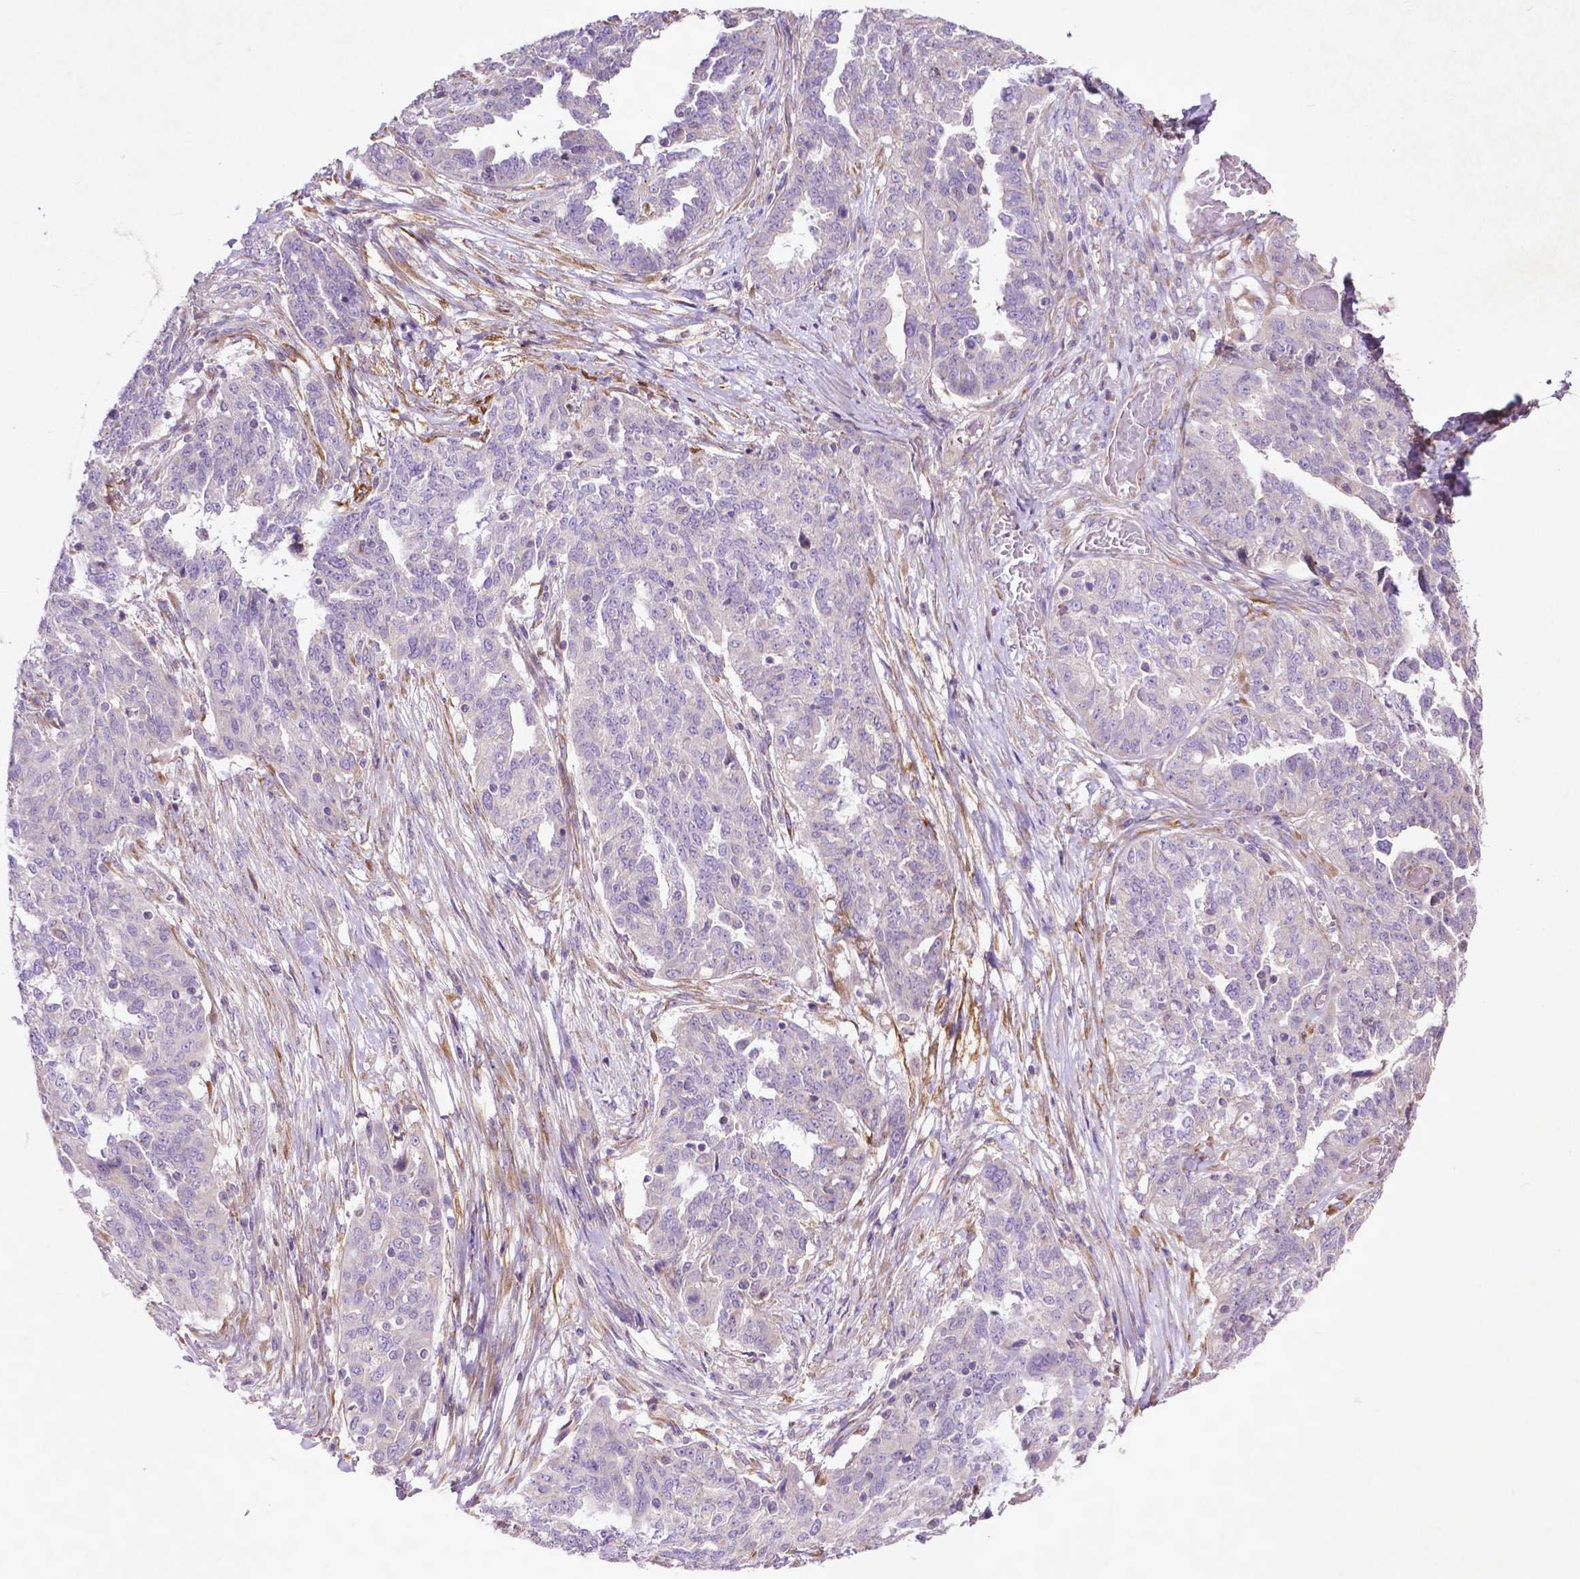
{"staining": {"intensity": "negative", "quantity": "none", "location": "none"}, "tissue": "ovarian cancer", "cell_type": "Tumor cells", "image_type": "cancer", "snomed": [{"axis": "morphology", "description": "Cystadenocarcinoma, serous, NOS"}, {"axis": "topography", "description": "Ovary"}], "caption": "IHC of ovarian serous cystadenocarcinoma reveals no positivity in tumor cells. Nuclei are stained in blue.", "gene": "THEGL", "patient": {"sex": "female", "age": 67}}